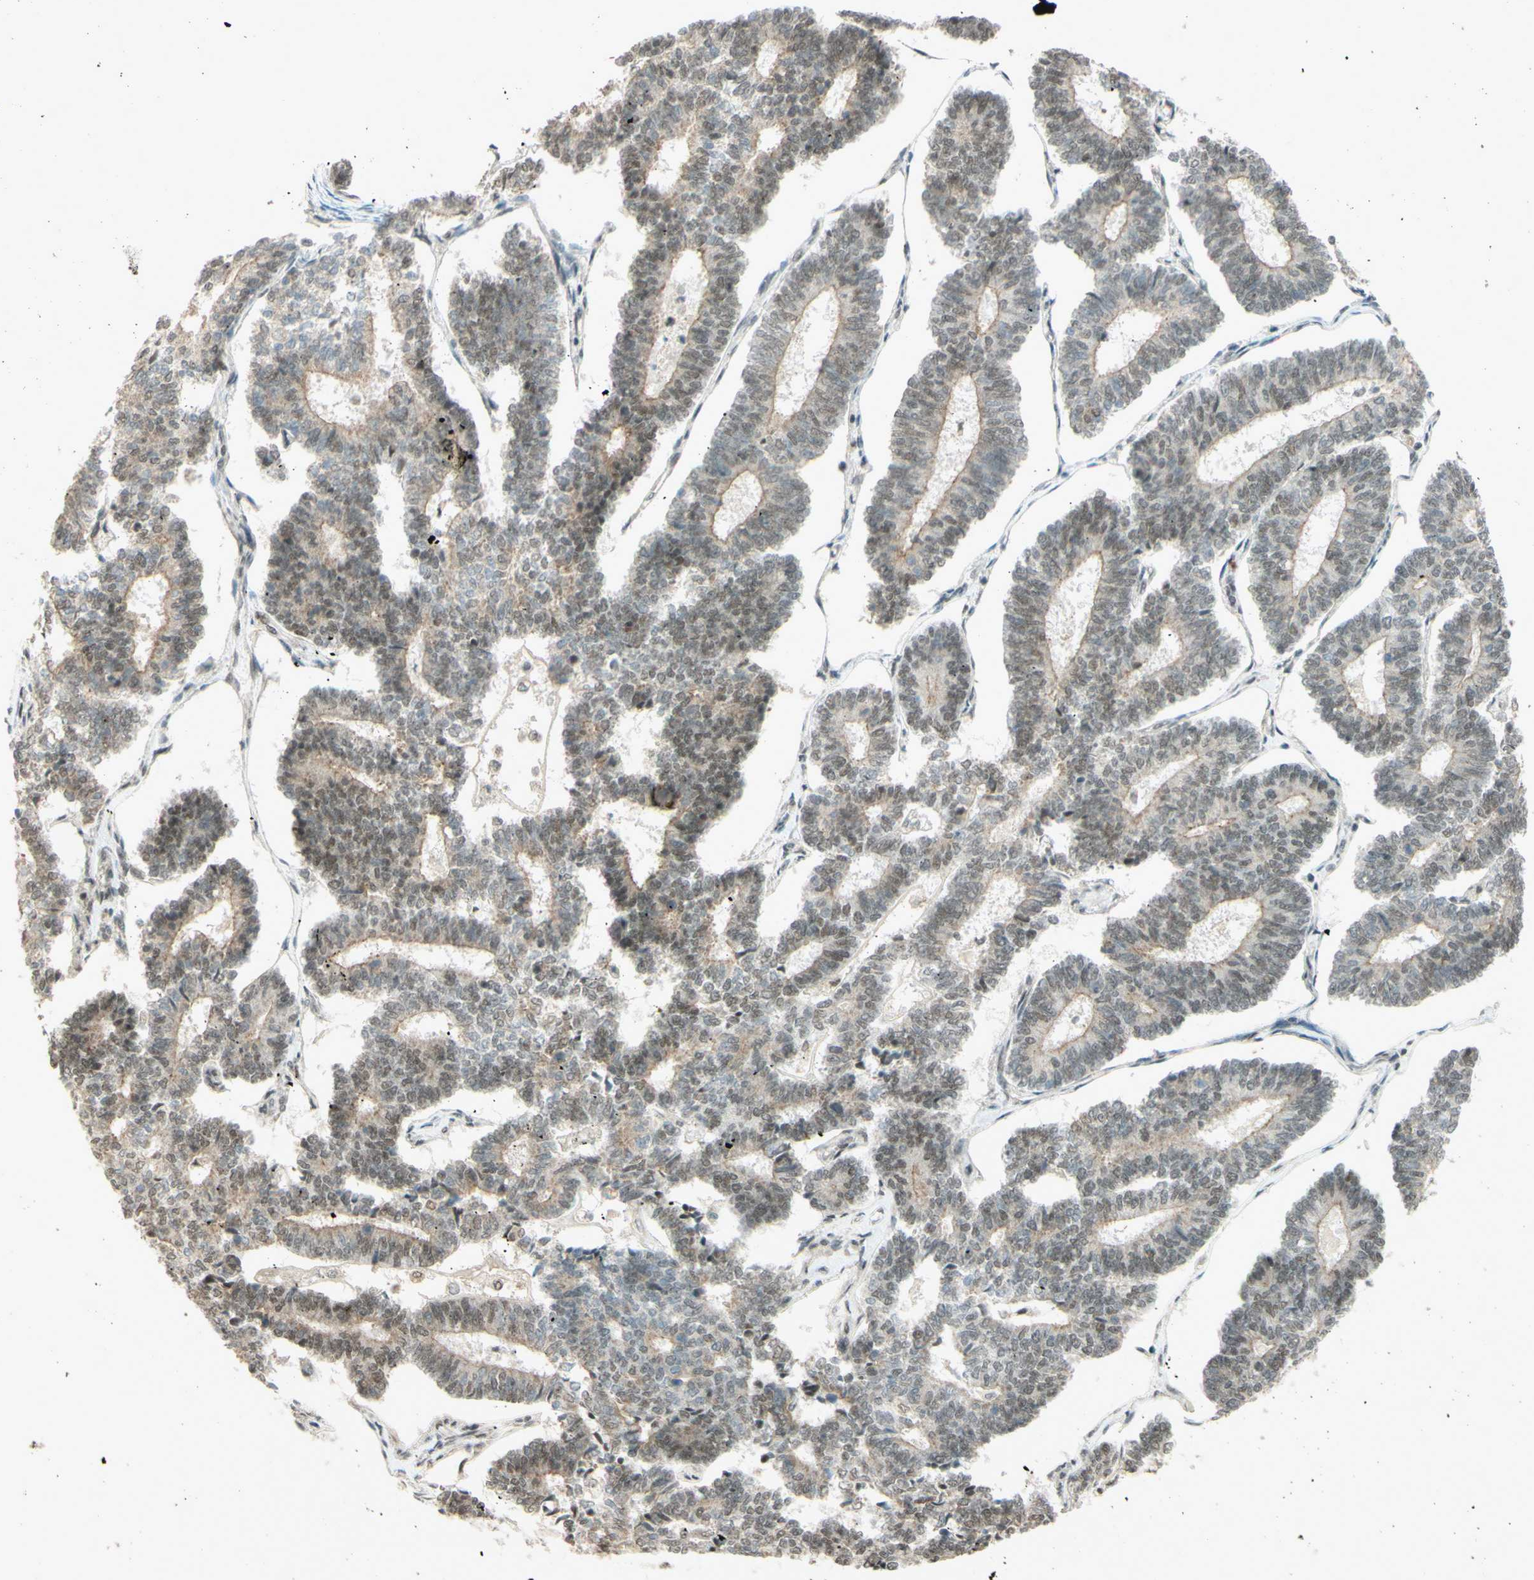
{"staining": {"intensity": "weak", "quantity": ">75%", "location": "nuclear"}, "tissue": "endometrial cancer", "cell_type": "Tumor cells", "image_type": "cancer", "snomed": [{"axis": "morphology", "description": "Adenocarcinoma, NOS"}, {"axis": "topography", "description": "Endometrium"}], "caption": "This micrograph shows immunohistochemistry (IHC) staining of endometrial cancer (adenocarcinoma), with low weak nuclear positivity in about >75% of tumor cells.", "gene": "SMARCB1", "patient": {"sex": "female", "age": 70}}